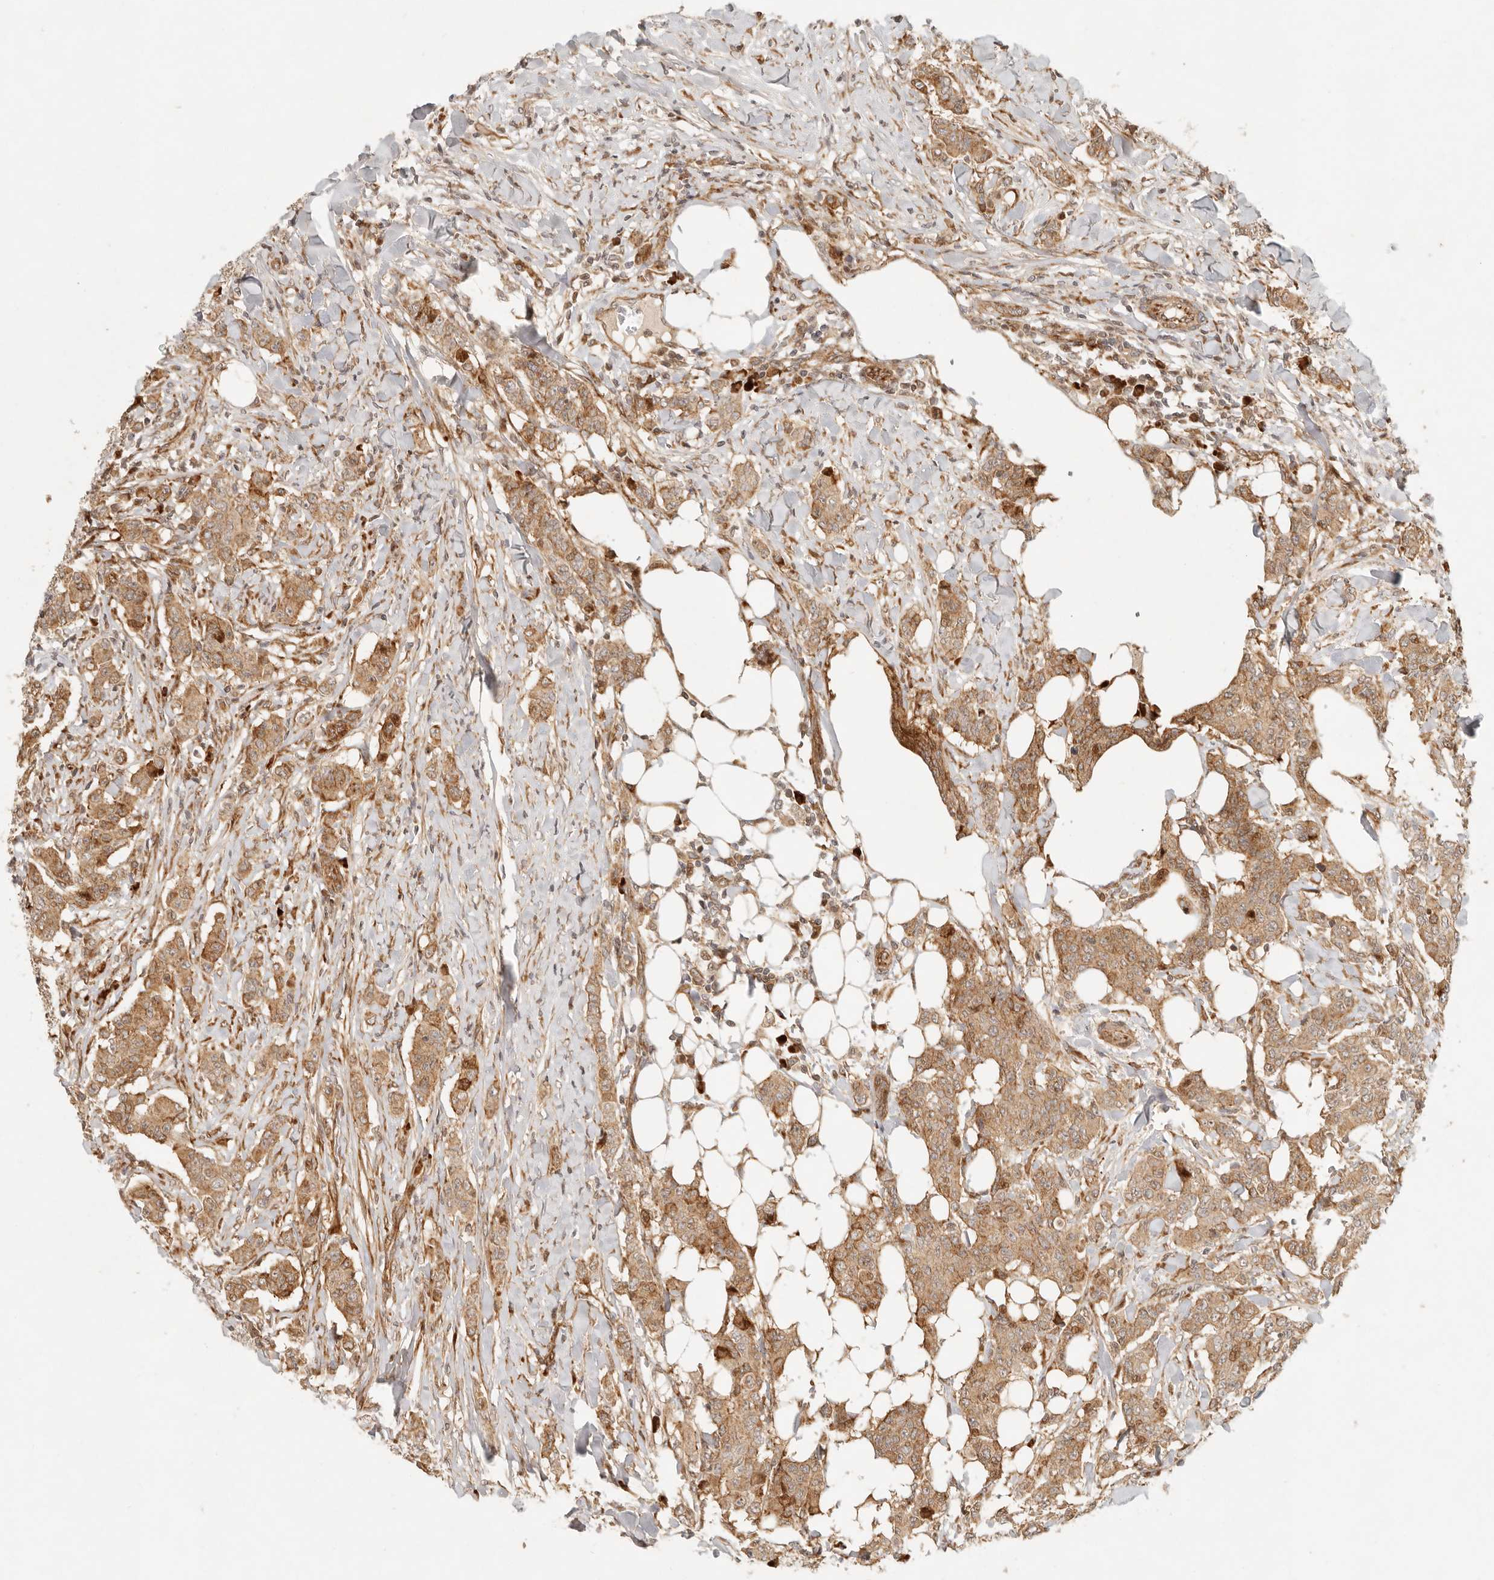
{"staining": {"intensity": "moderate", "quantity": ">75%", "location": "cytoplasmic/membranous"}, "tissue": "breast cancer", "cell_type": "Tumor cells", "image_type": "cancer", "snomed": [{"axis": "morphology", "description": "Duct carcinoma"}, {"axis": "topography", "description": "Breast"}], "caption": "Protein expression analysis of breast cancer (intraductal carcinoma) demonstrates moderate cytoplasmic/membranous expression in about >75% of tumor cells.", "gene": "KLHL38", "patient": {"sex": "female", "age": 40}}